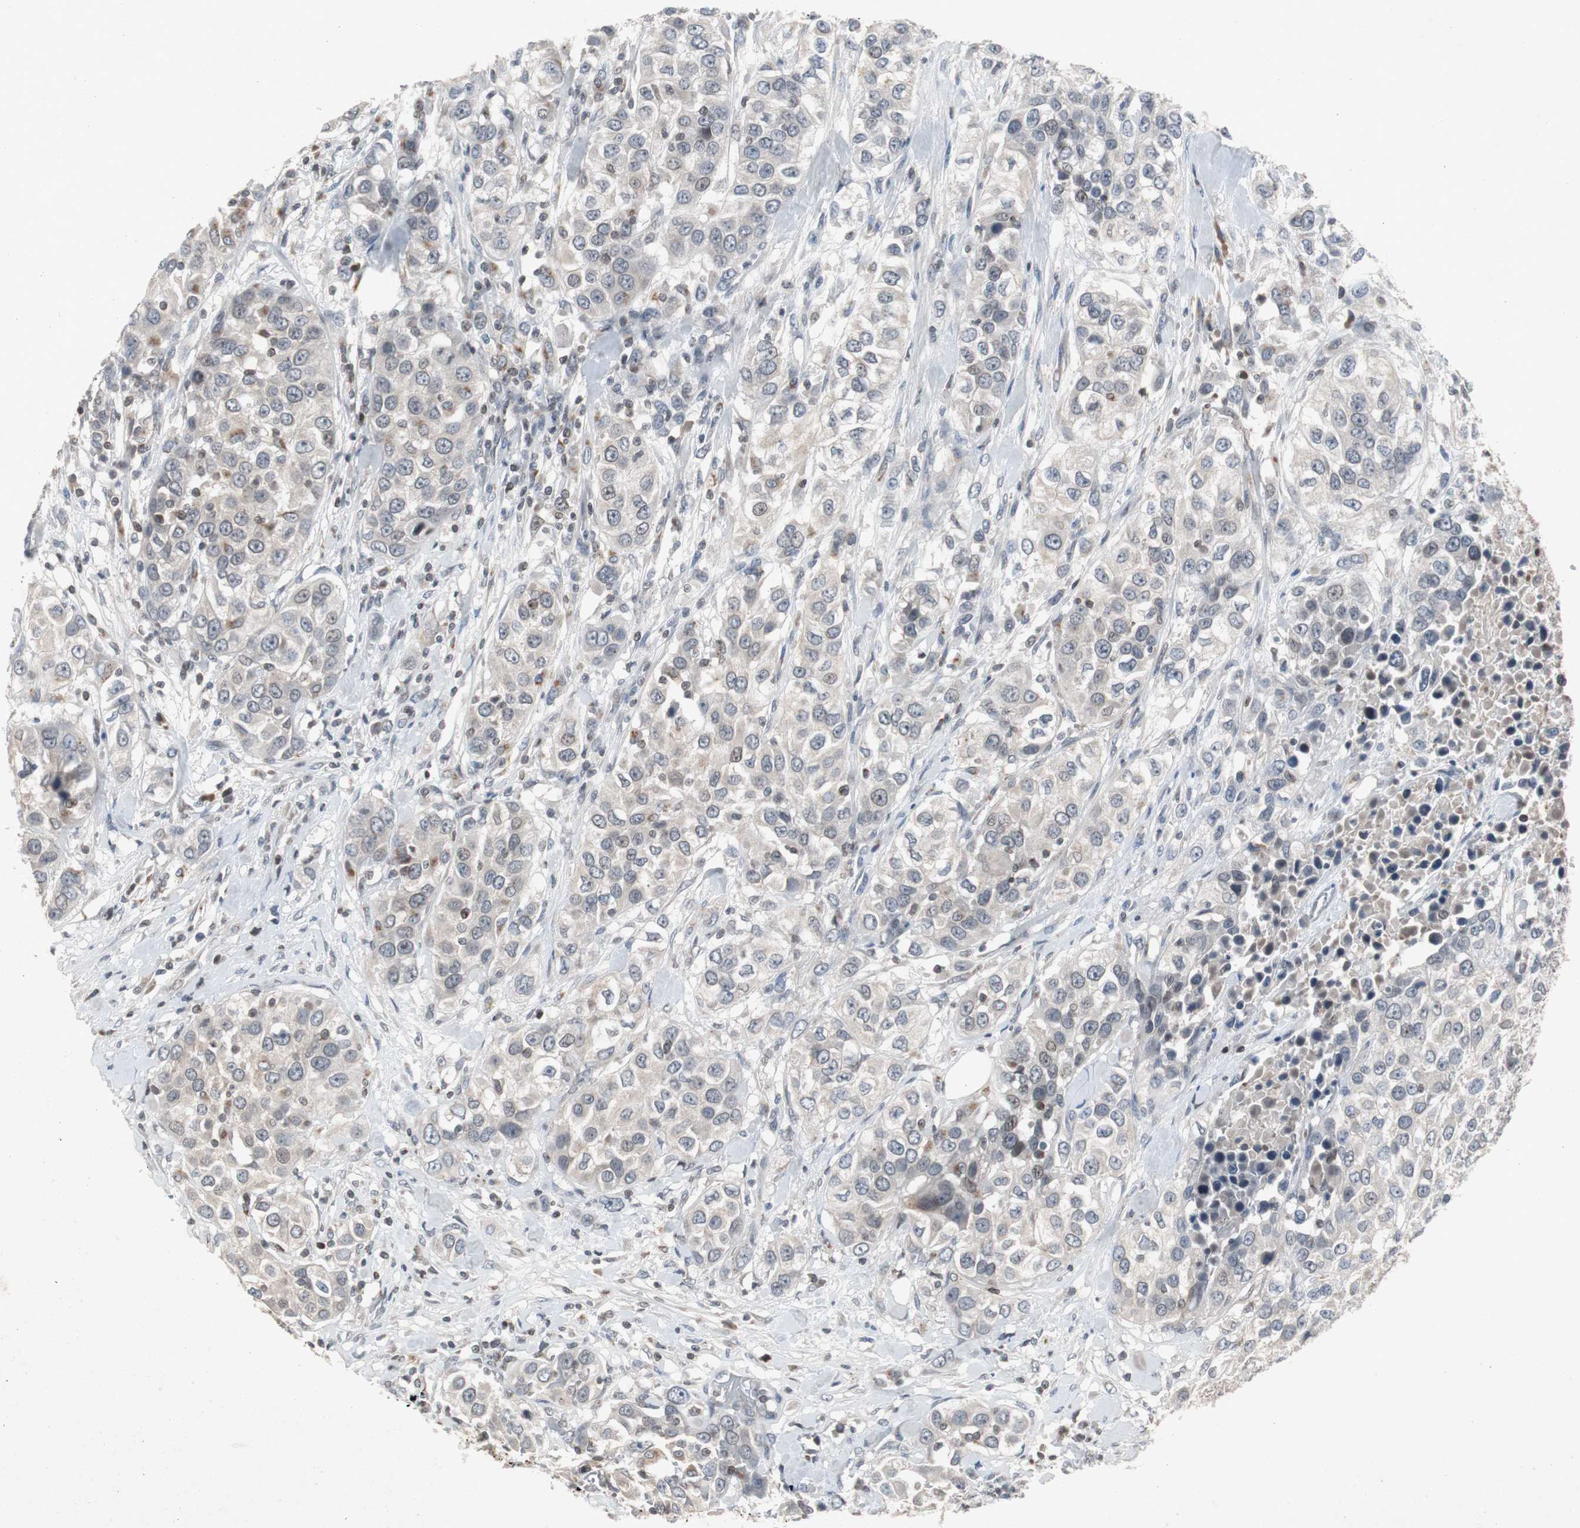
{"staining": {"intensity": "weak", "quantity": "<25%", "location": "cytoplasmic/membranous"}, "tissue": "urothelial cancer", "cell_type": "Tumor cells", "image_type": "cancer", "snomed": [{"axis": "morphology", "description": "Urothelial carcinoma, High grade"}, {"axis": "topography", "description": "Urinary bladder"}], "caption": "Protein analysis of urothelial carcinoma (high-grade) demonstrates no significant staining in tumor cells. (Stains: DAB (3,3'-diaminobenzidine) IHC with hematoxylin counter stain, Microscopy: brightfield microscopy at high magnification).", "gene": "ZNF396", "patient": {"sex": "female", "age": 80}}